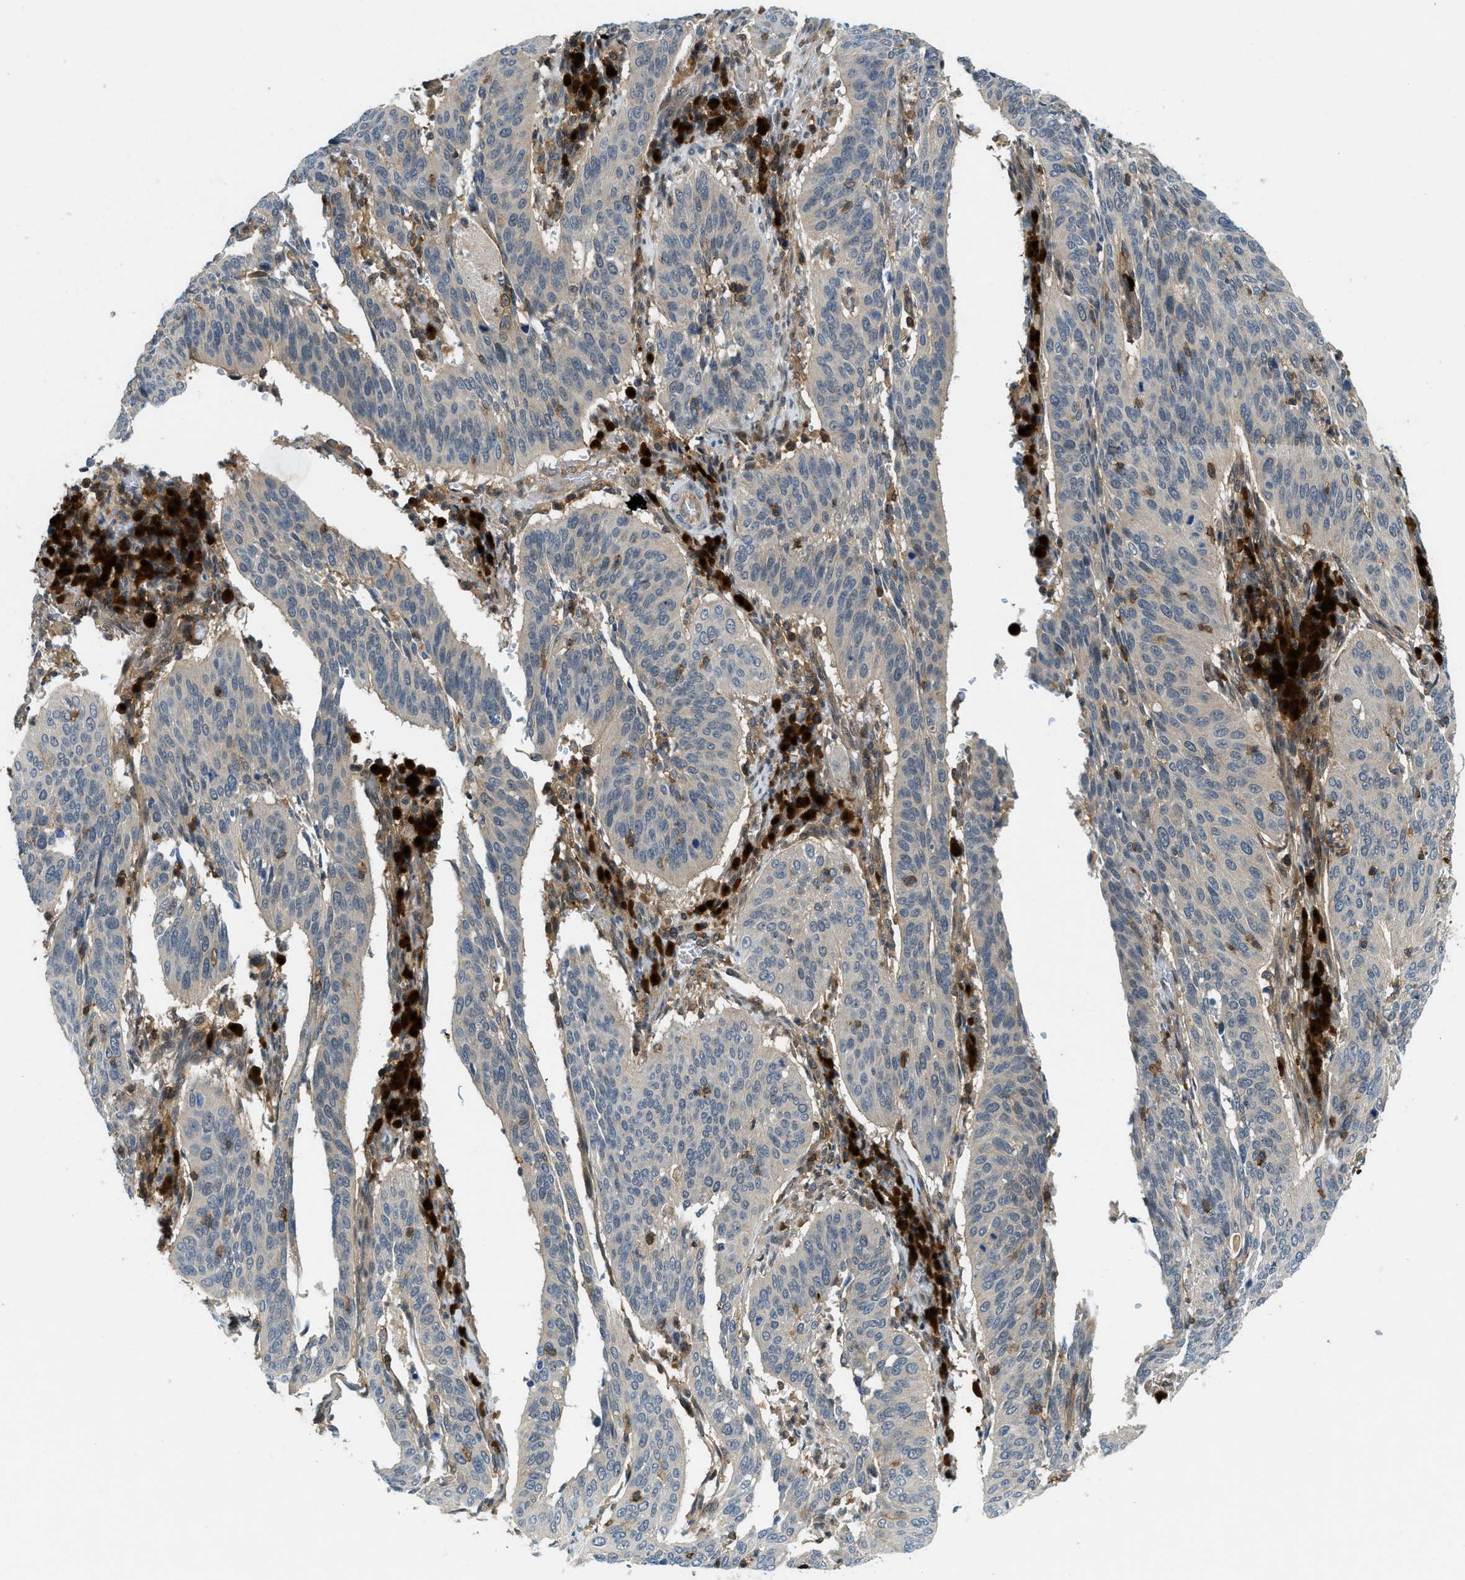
{"staining": {"intensity": "negative", "quantity": "none", "location": "none"}, "tissue": "cervical cancer", "cell_type": "Tumor cells", "image_type": "cancer", "snomed": [{"axis": "morphology", "description": "Normal tissue, NOS"}, {"axis": "morphology", "description": "Squamous cell carcinoma, NOS"}, {"axis": "topography", "description": "Cervix"}], "caption": "Cervical cancer (squamous cell carcinoma) was stained to show a protein in brown. There is no significant positivity in tumor cells. (DAB (3,3'-diaminobenzidine) immunohistochemistry (IHC) visualized using brightfield microscopy, high magnification).", "gene": "GMPPB", "patient": {"sex": "female", "age": 39}}